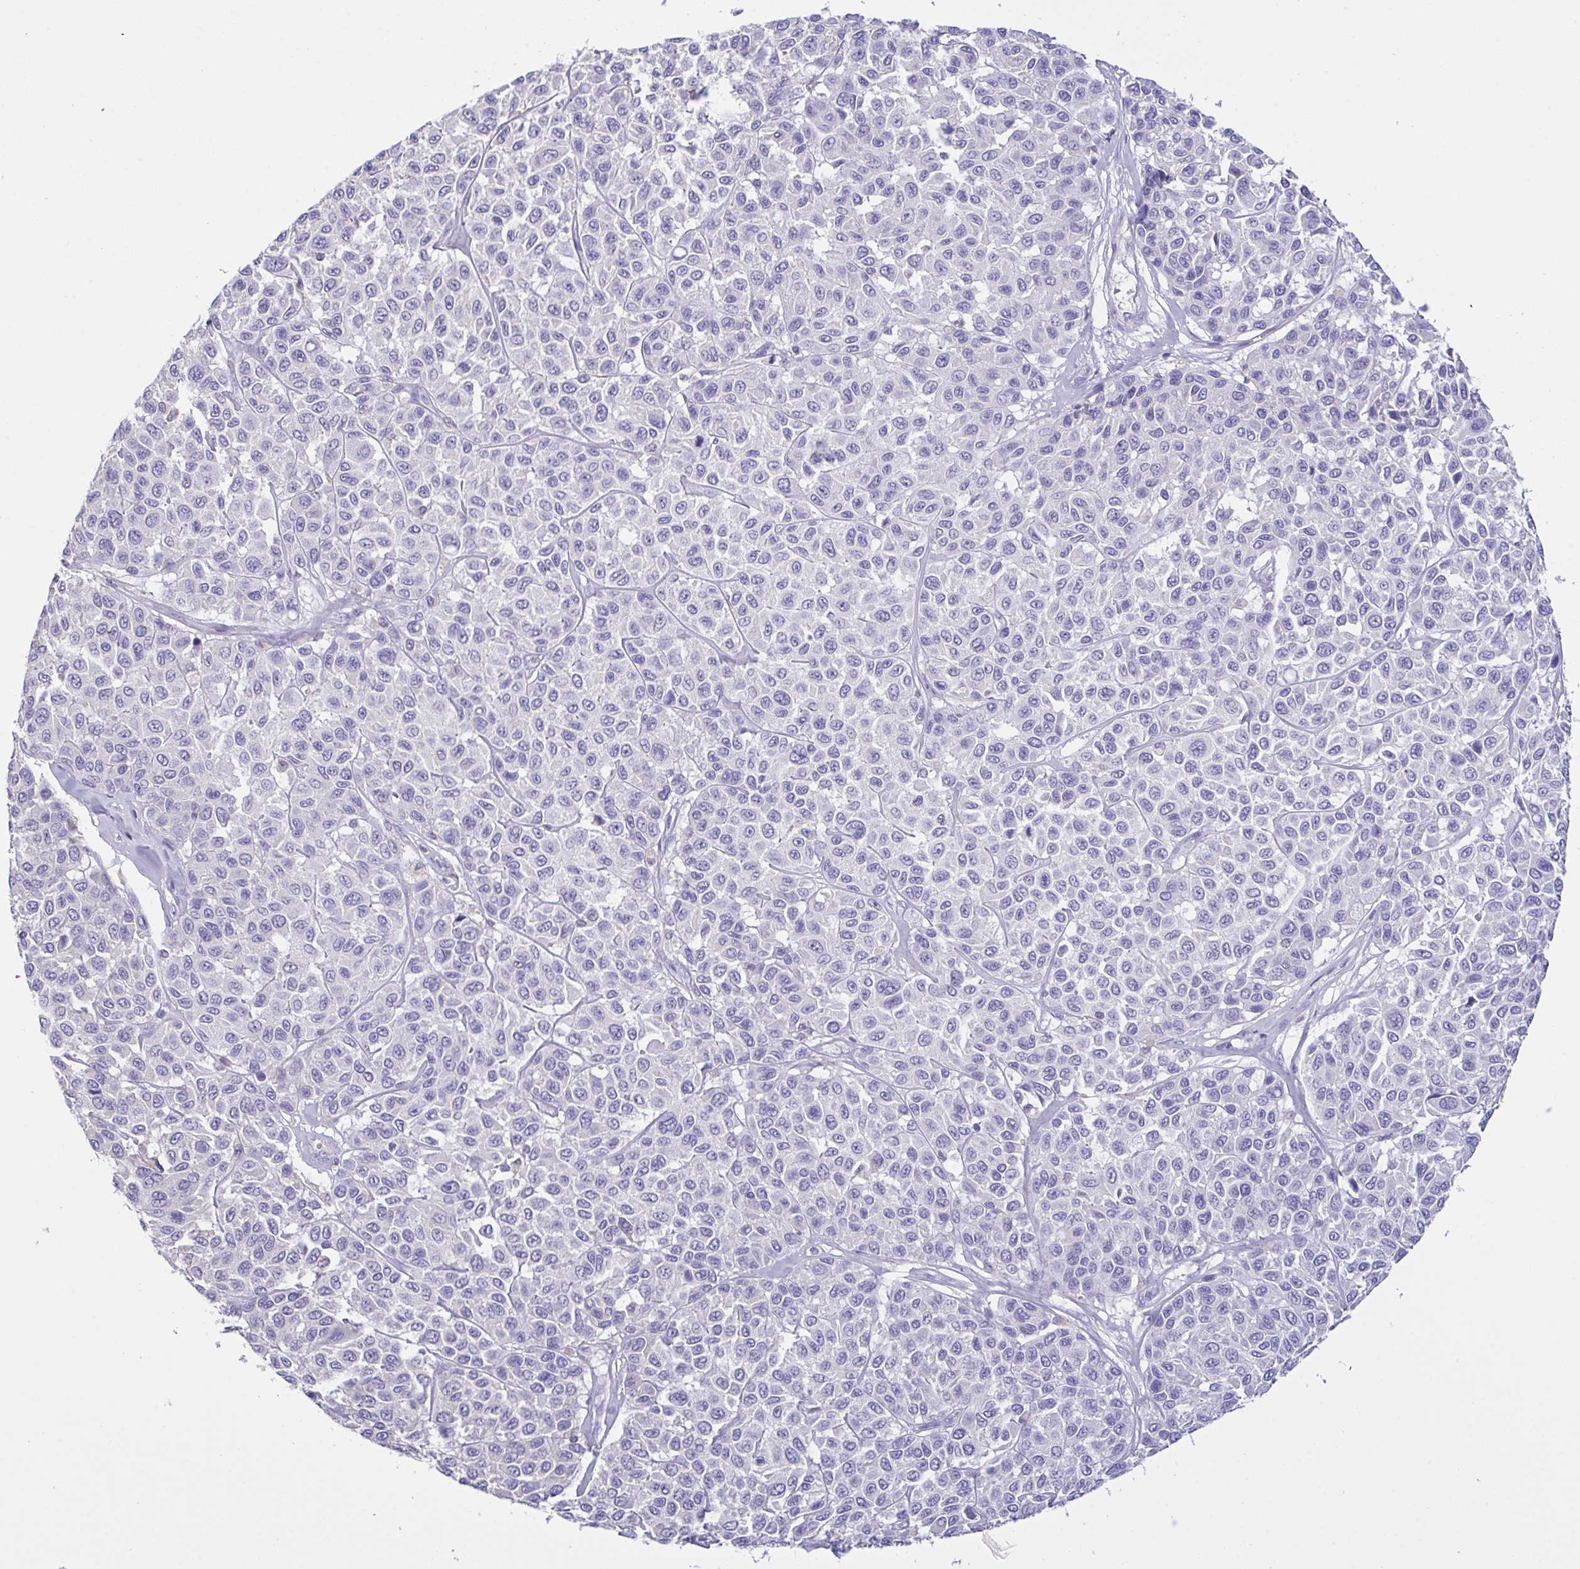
{"staining": {"intensity": "negative", "quantity": "none", "location": "none"}, "tissue": "melanoma", "cell_type": "Tumor cells", "image_type": "cancer", "snomed": [{"axis": "morphology", "description": "Malignant melanoma, NOS"}, {"axis": "topography", "description": "Skin"}], "caption": "Immunohistochemical staining of human malignant melanoma displays no significant positivity in tumor cells.", "gene": "CA10", "patient": {"sex": "female", "age": 66}}